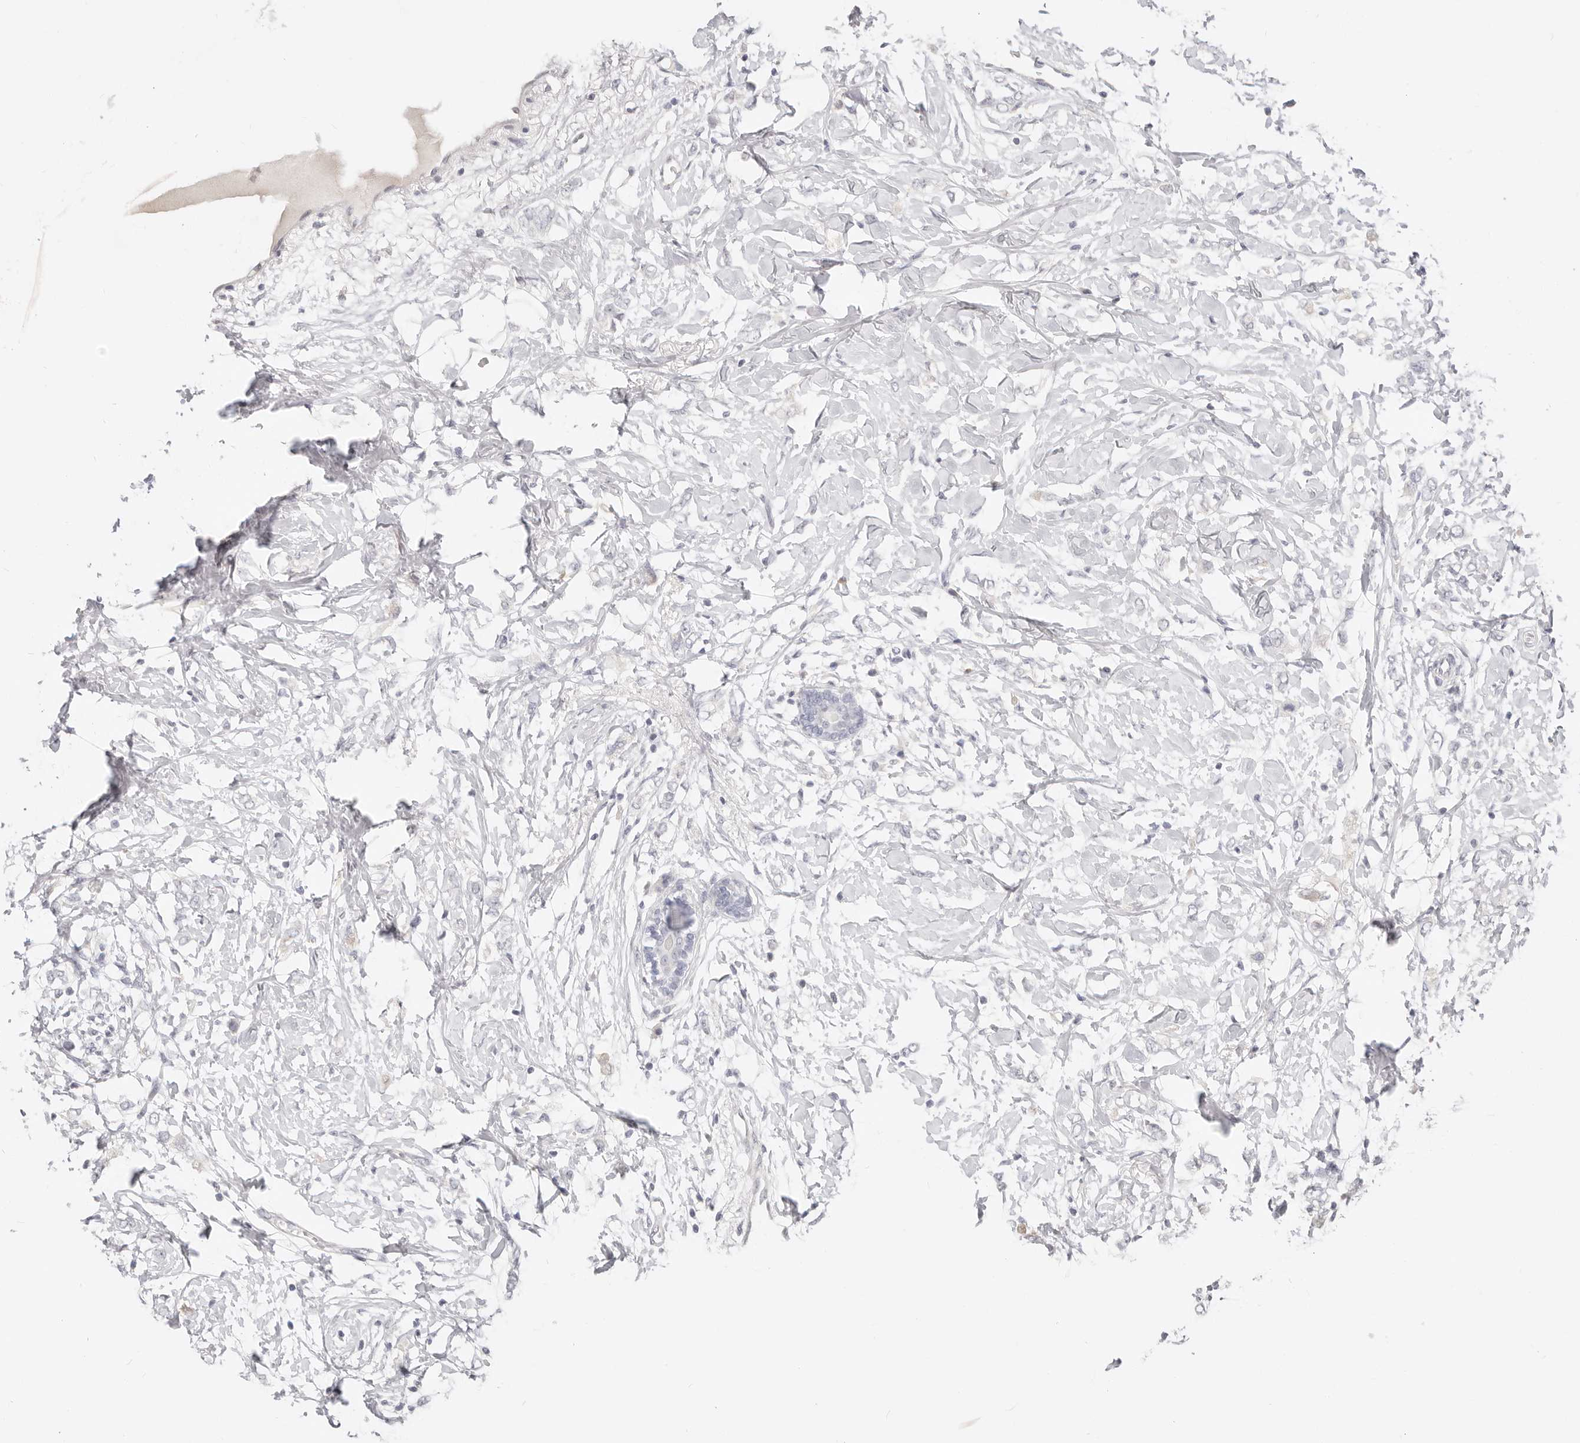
{"staining": {"intensity": "negative", "quantity": "none", "location": "none"}, "tissue": "breast cancer", "cell_type": "Tumor cells", "image_type": "cancer", "snomed": [{"axis": "morphology", "description": "Normal tissue, NOS"}, {"axis": "morphology", "description": "Lobular carcinoma"}, {"axis": "topography", "description": "Breast"}], "caption": "Tumor cells are negative for protein expression in human breast lobular carcinoma.", "gene": "ASCL1", "patient": {"sex": "female", "age": 47}}